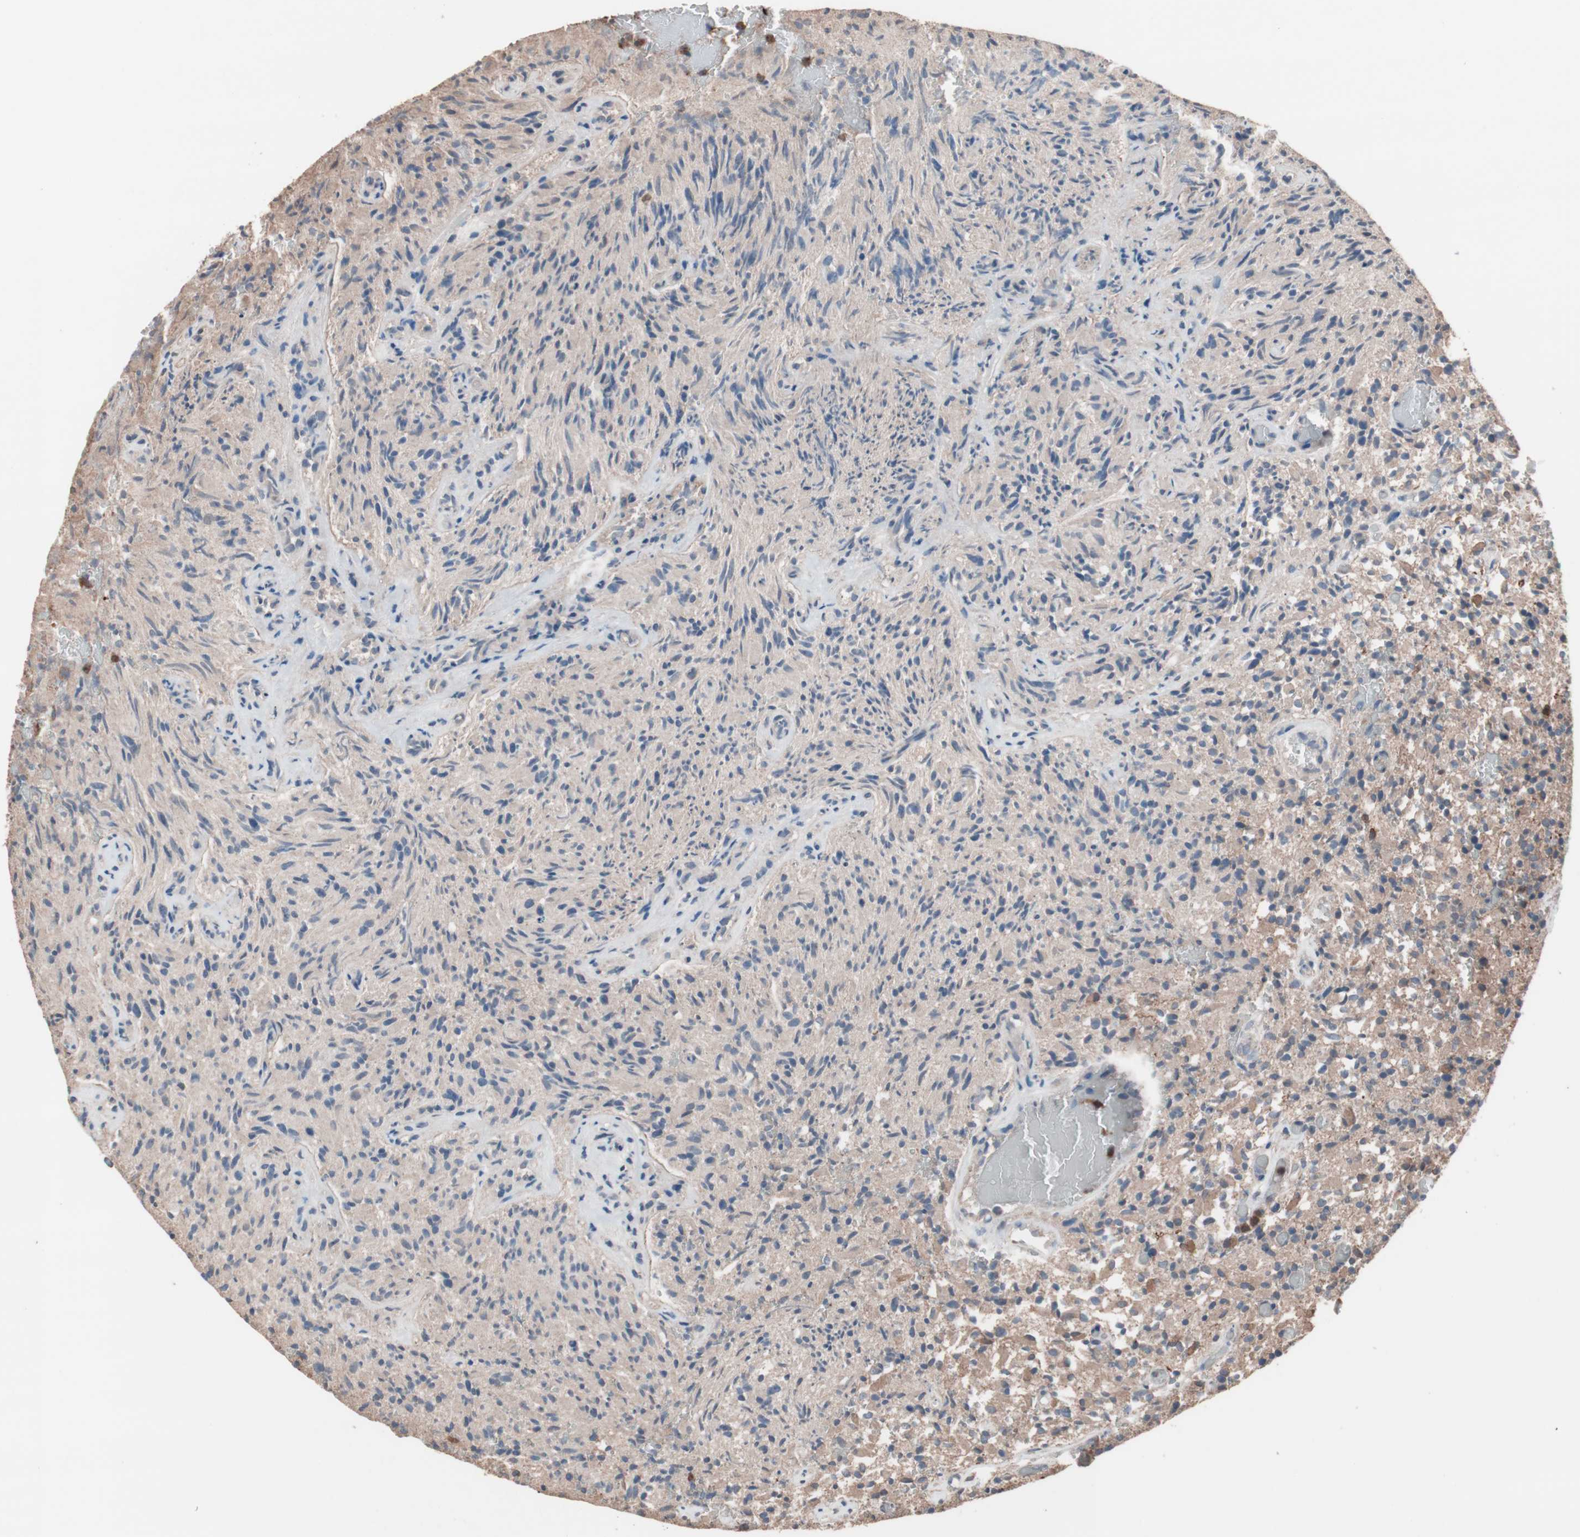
{"staining": {"intensity": "moderate", "quantity": "25%-75%", "location": "cytoplasmic/membranous"}, "tissue": "glioma", "cell_type": "Tumor cells", "image_type": "cancer", "snomed": [{"axis": "morphology", "description": "Glioma, malignant, High grade"}, {"axis": "topography", "description": "Brain"}], "caption": "Immunohistochemistry of human high-grade glioma (malignant) demonstrates medium levels of moderate cytoplasmic/membranous expression in approximately 25%-75% of tumor cells.", "gene": "ATG7", "patient": {"sex": "male", "age": 71}}